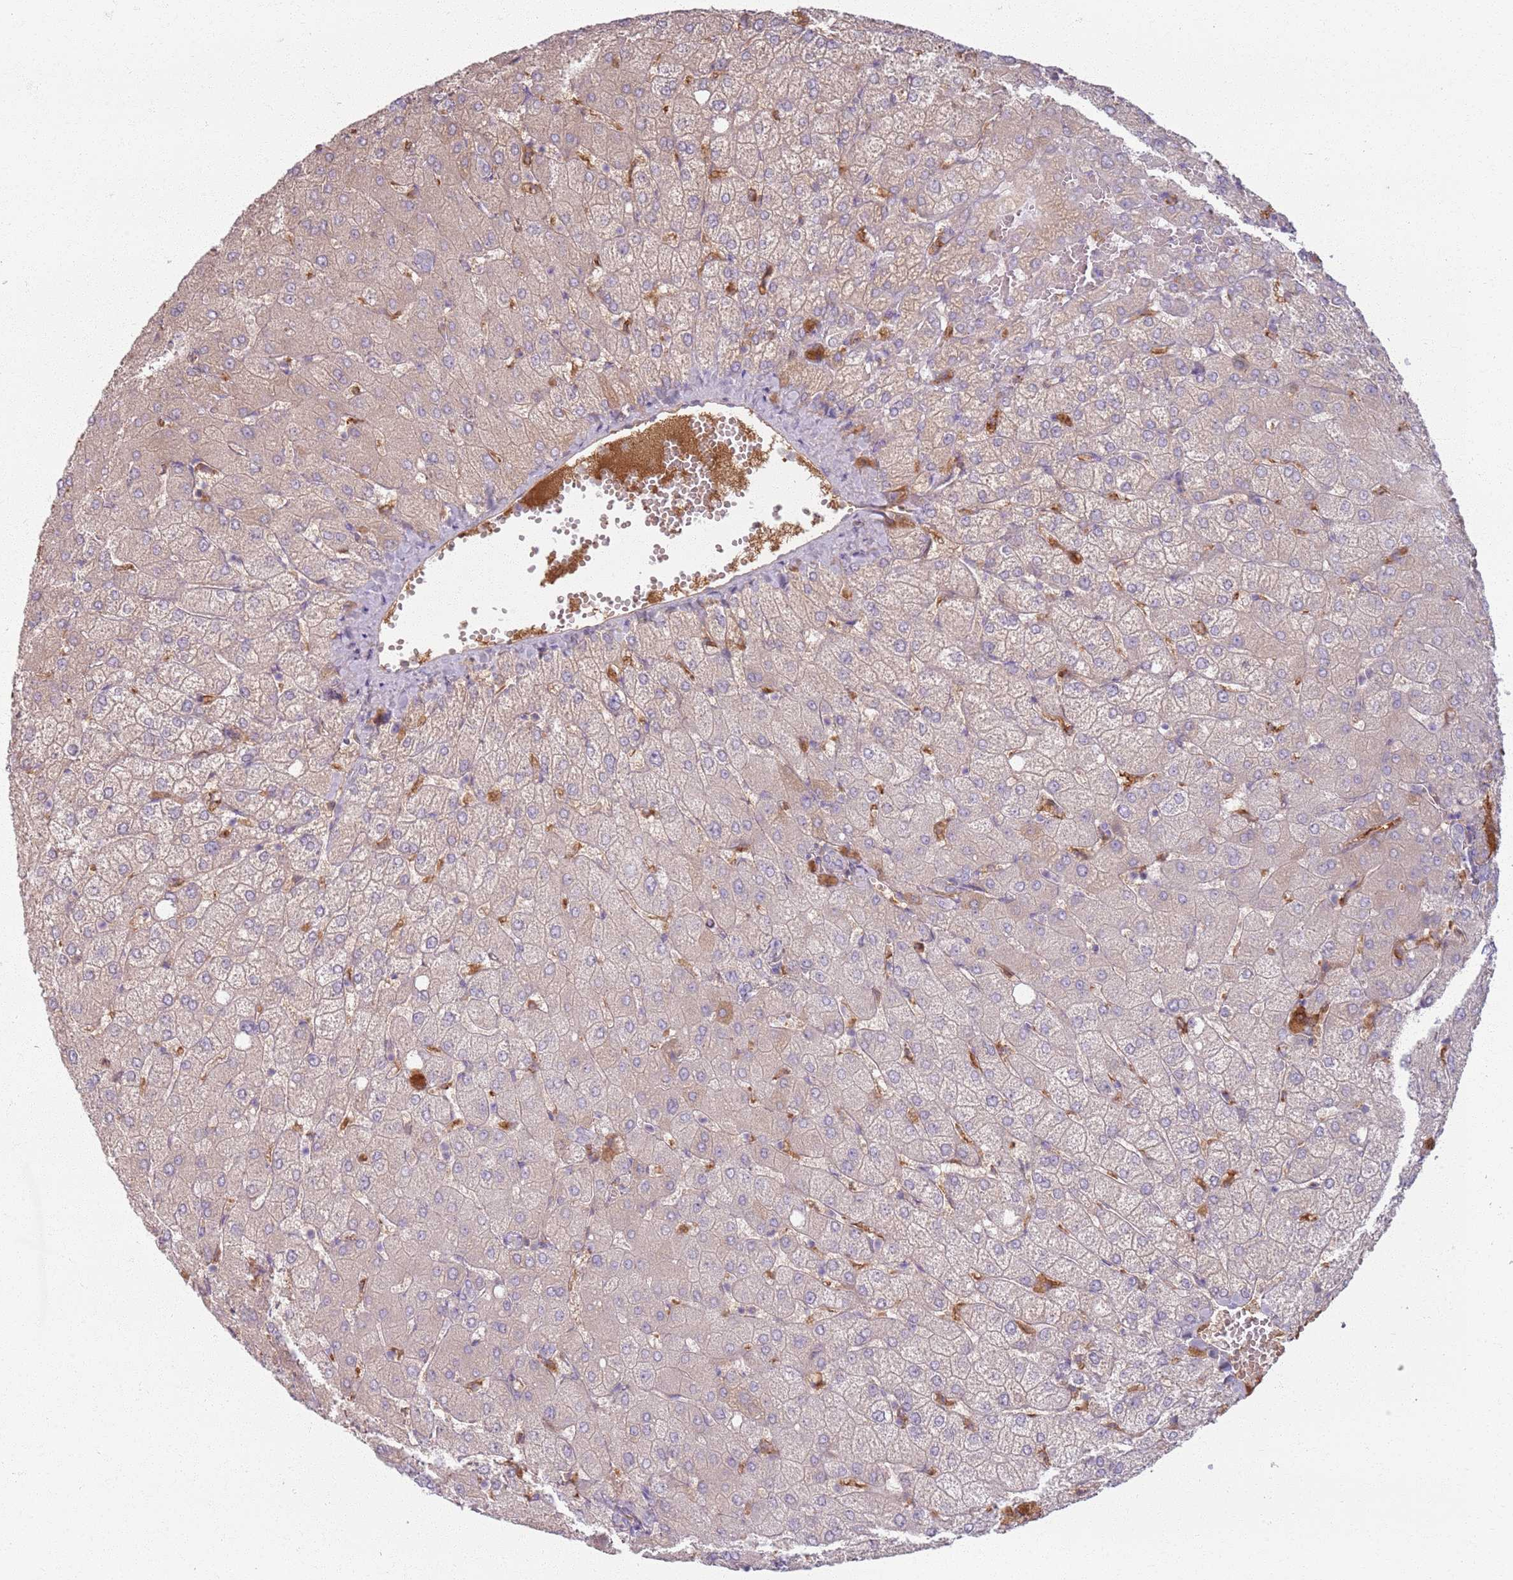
{"staining": {"intensity": "negative", "quantity": "none", "location": "none"}, "tissue": "liver", "cell_type": "Cholangiocytes", "image_type": "normal", "snomed": [{"axis": "morphology", "description": "Normal tissue, NOS"}, {"axis": "topography", "description": "Liver"}], "caption": "There is no significant expression in cholangiocytes of liver. Nuclei are stained in blue.", "gene": "COLGALT1", "patient": {"sex": "female", "age": 54}}